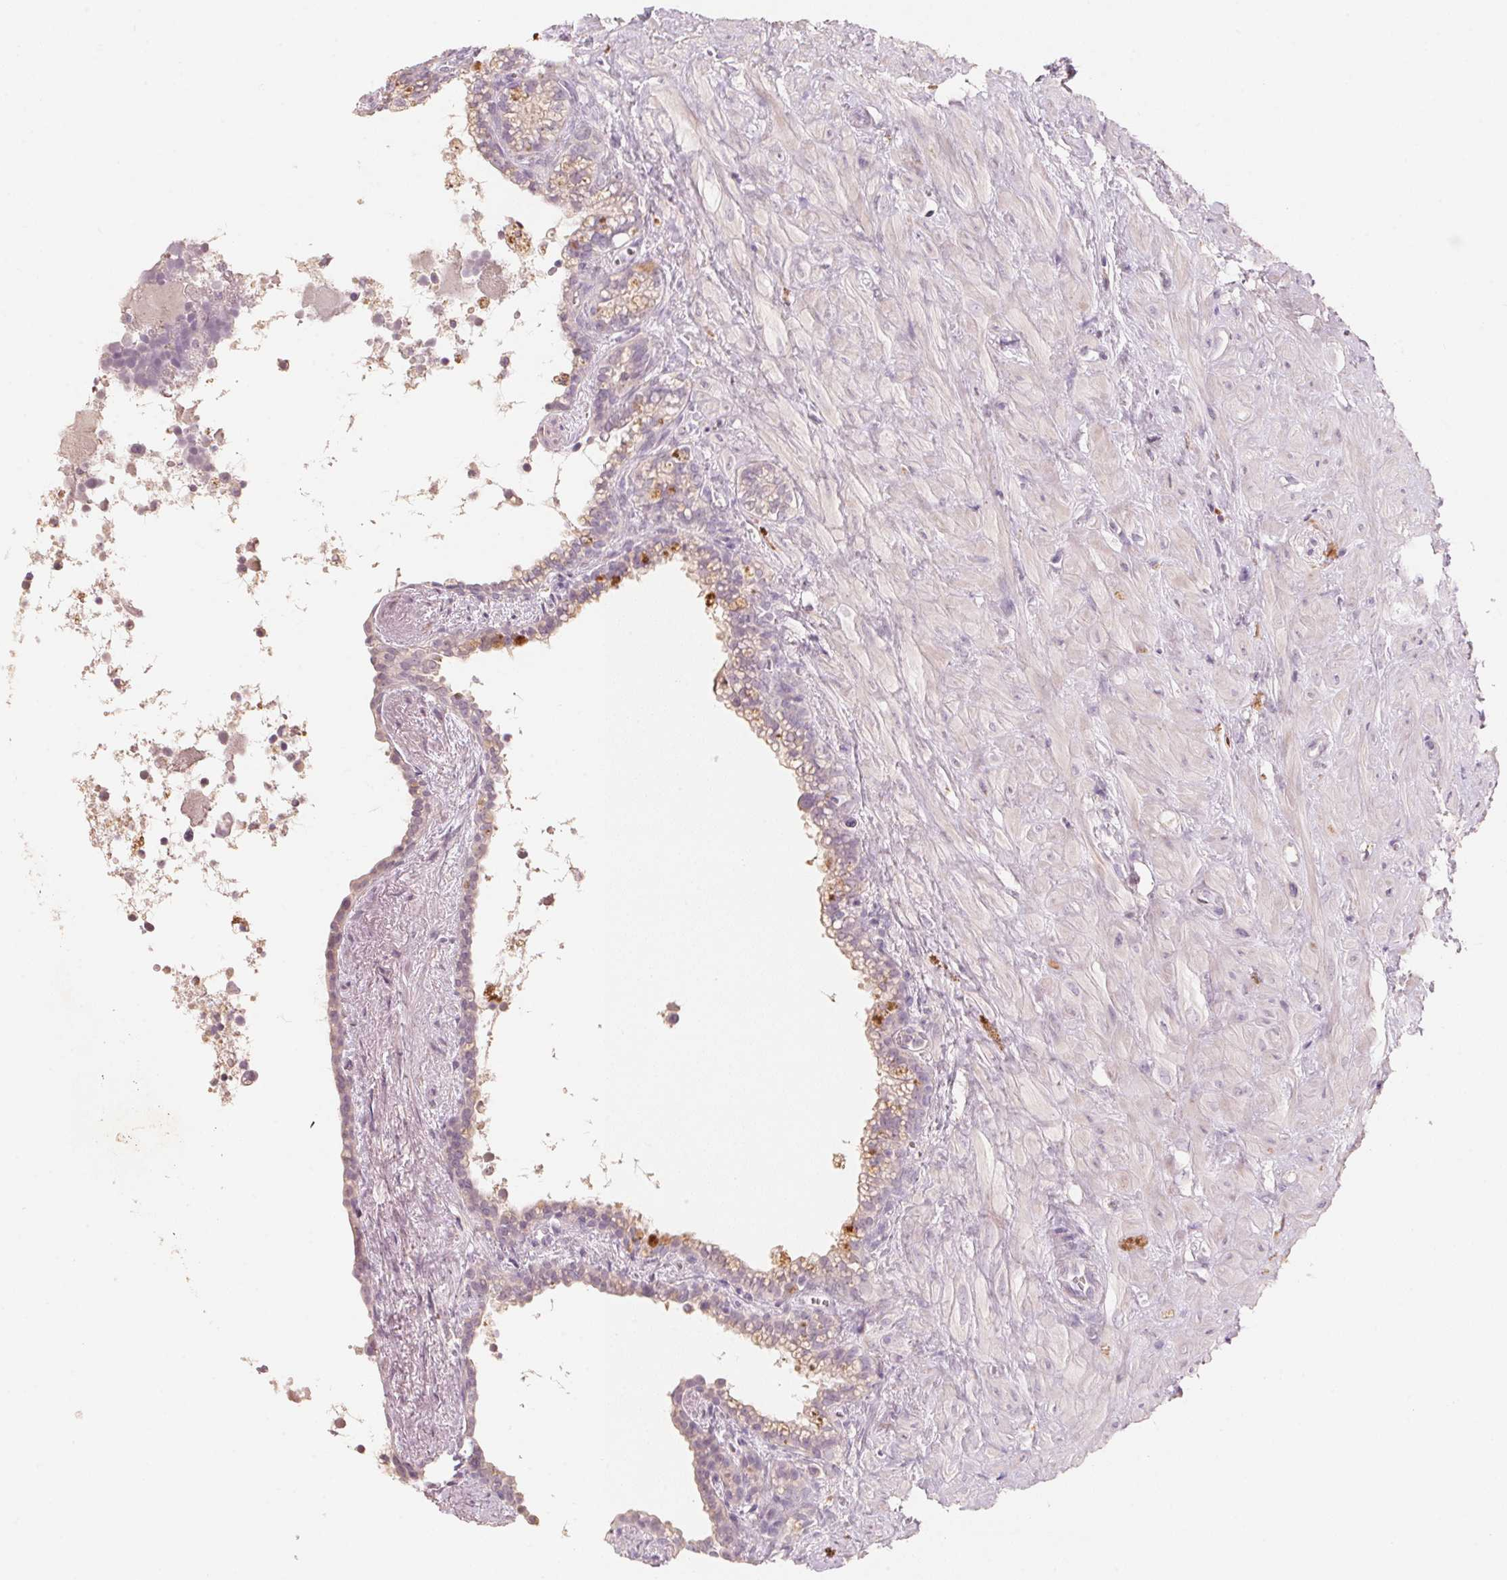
{"staining": {"intensity": "weak", "quantity": "<25%", "location": "cytoplasmic/membranous"}, "tissue": "seminal vesicle", "cell_type": "Glandular cells", "image_type": "normal", "snomed": [{"axis": "morphology", "description": "Normal tissue, NOS"}, {"axis": "topography", "description": "Seminal veicle"}], "caption": "IHC of unremarkable seminal vesicle shows no staining in glandular cells. (DAB IHC visualized using brightfield microscopy, high magnification).", "gene": "TREH", "patient": {"sex": "male", "age": 76}}